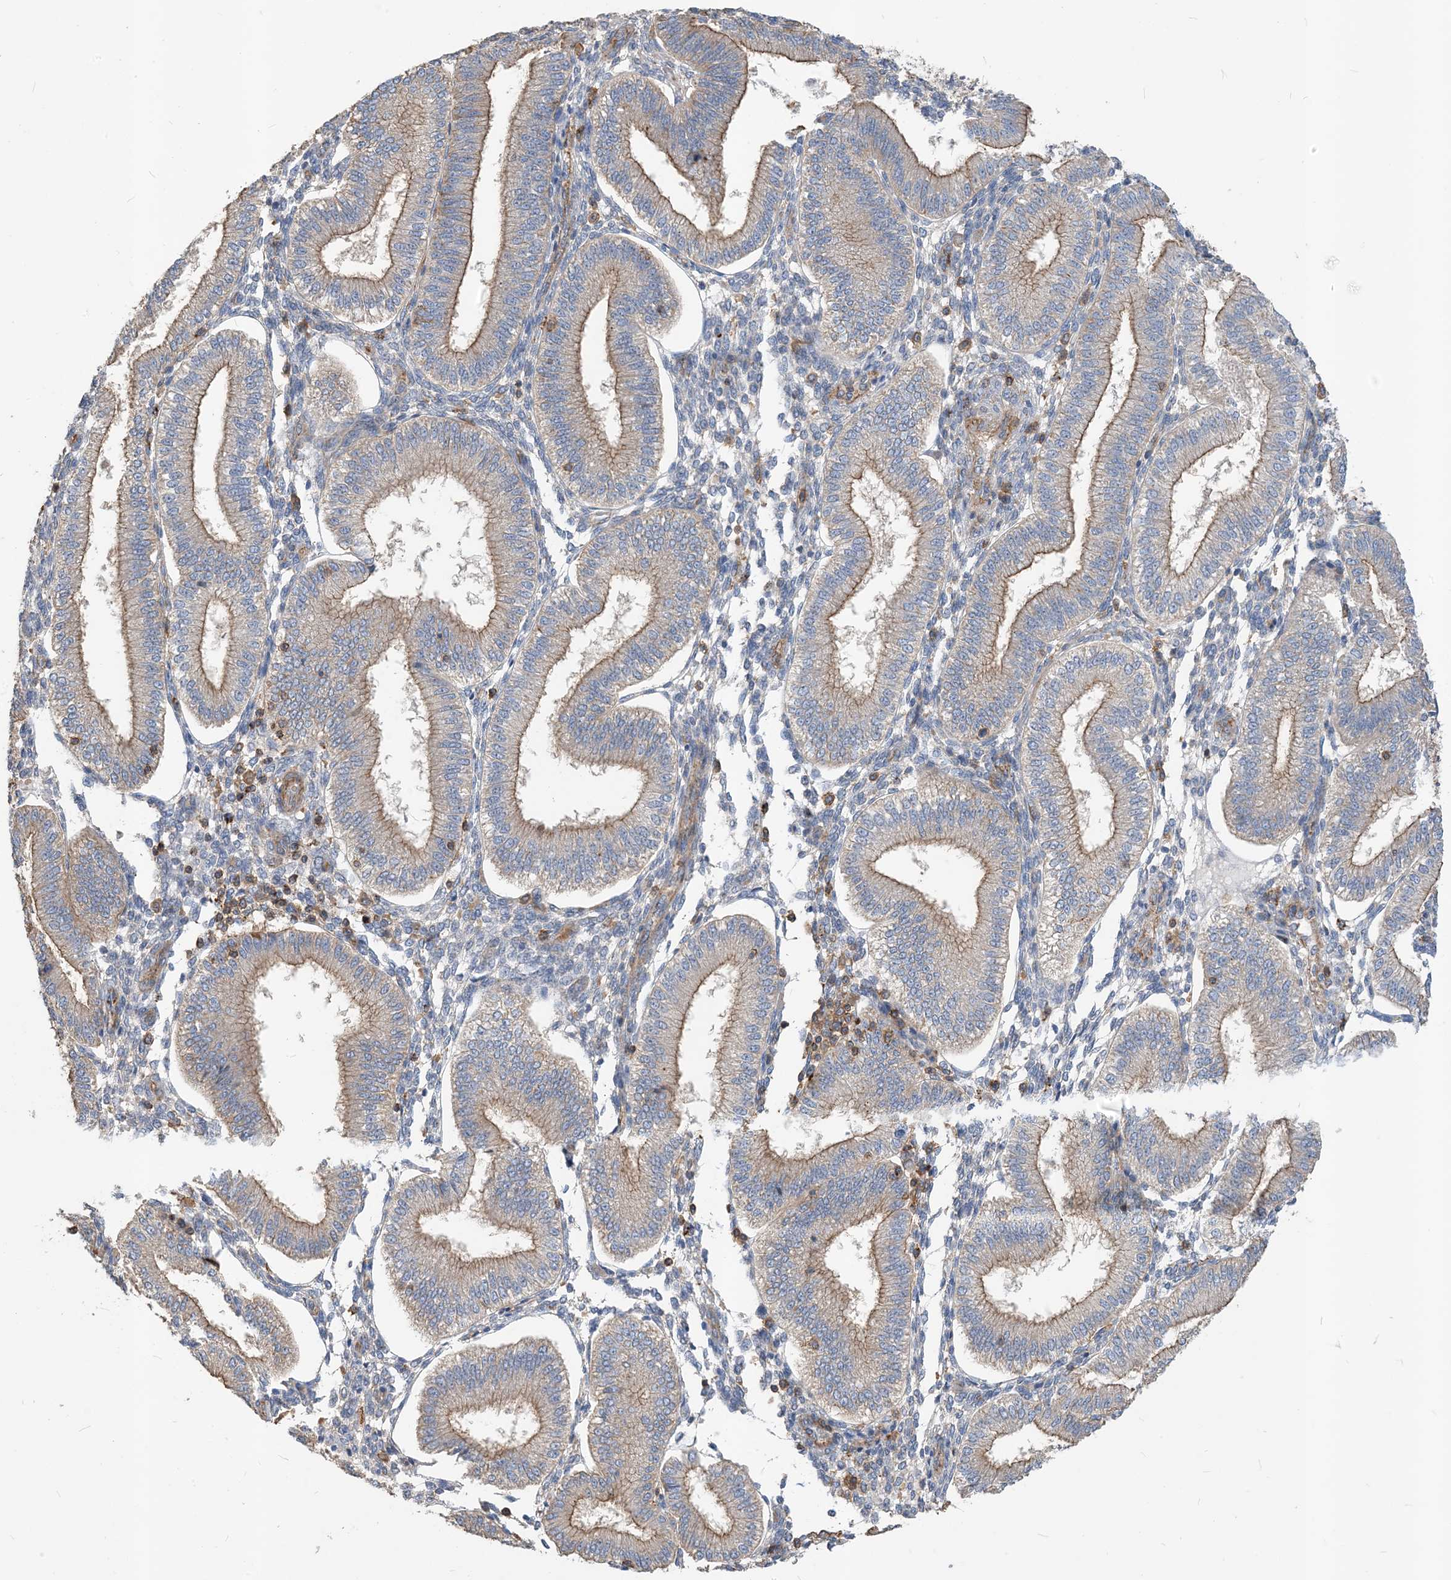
{"staining": {"intensity": "negative", "quantity": "none", "location": "none"}, "tissue": "endometrium", "cell_type": "Cells in endometrial stroma", "image_type": "normal", "snomed": [{"axis": "morphology", "description": "Normal tissue, NOS"}, {"axis": "topography", "description": "Endometrium"}], "caption": "An IHC photomicrograph of unremarkable endometrium is shown. There is no staining in cells in endometrial stroma of endometrium.", "gene": "PARVG", "patient": {"sex": "female", "age": 39}}